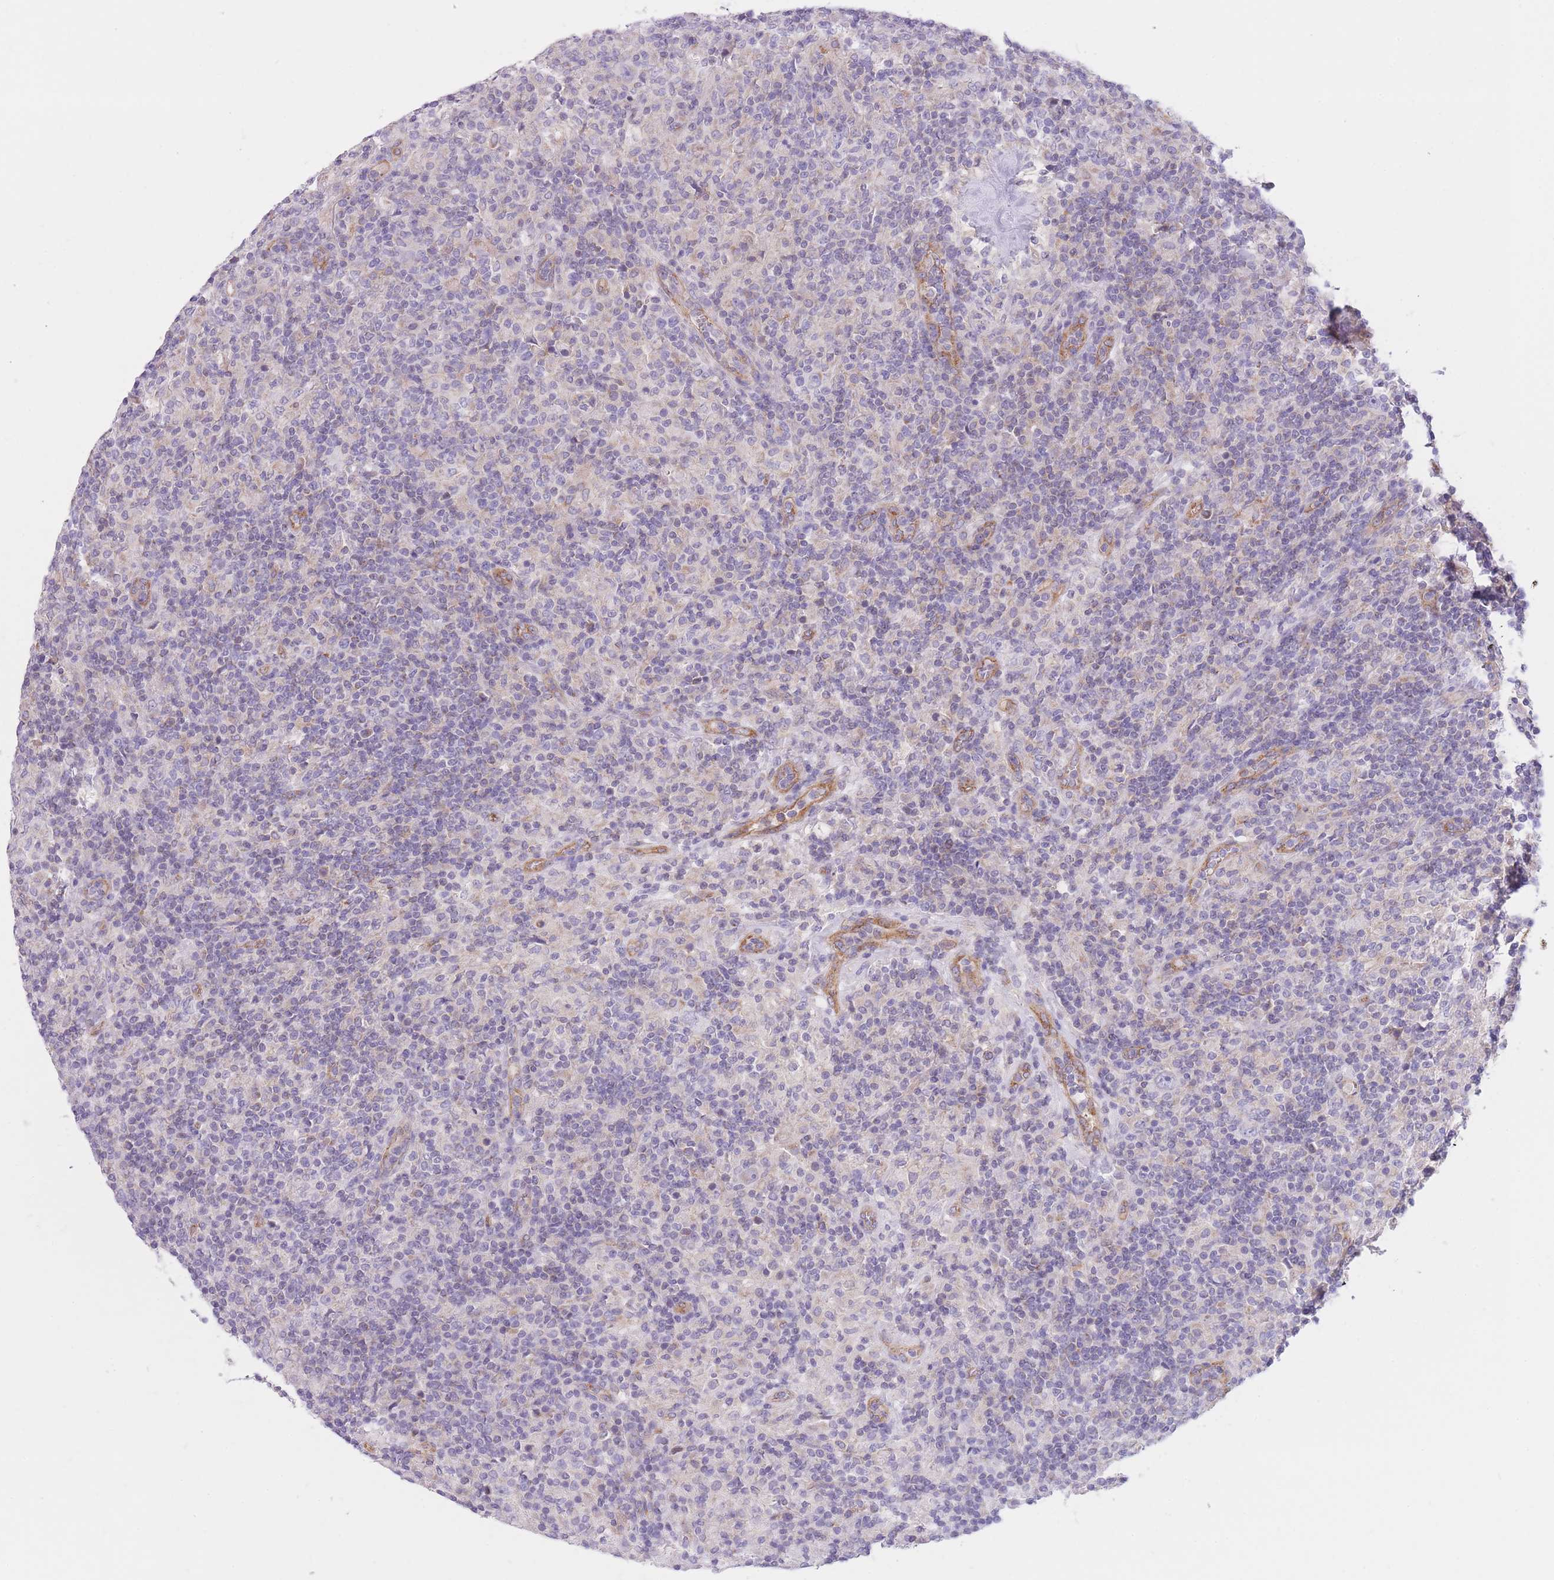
{"staining": {"intensity": "negative", "quantity": "none", "location": "none"}, "tissue": "lymphoma", "cell_type": "Tumor cells", "image_type": "cancer", "snomed": [{"axis": "morphology", "description": "Hodgkin's disease, NOS"}, {"axis": "topography", "description": "Lymph node"}], "caption": "Immunohistochemistry (IHC) of Hodgkin's disease exhibits no positivity in tumor cells.", "gene": "SERPINB3", "patient": {"sex": "male", "age": 70}}